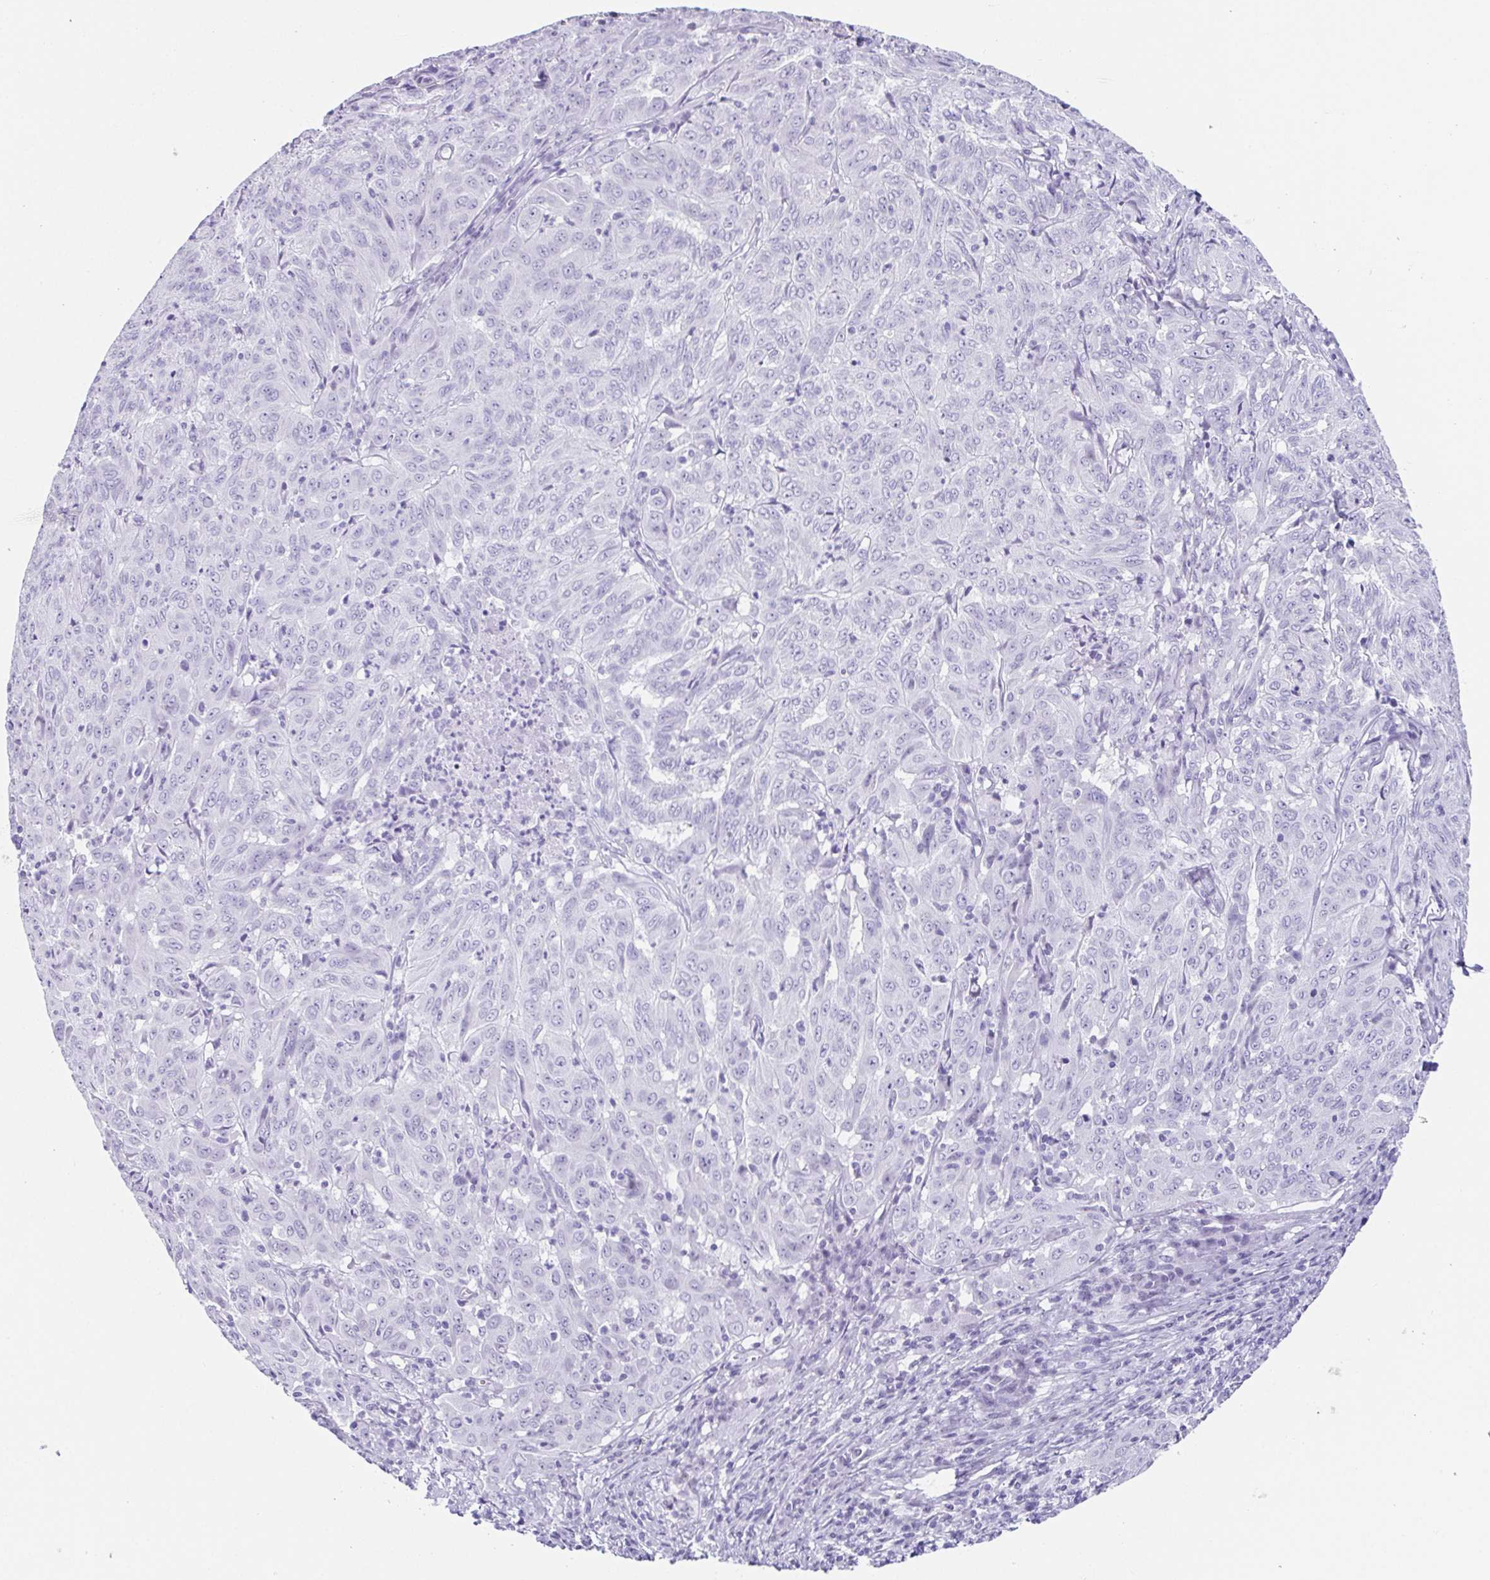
{"staining": {"intensity": "negative", "quantity": "none", "location": "none"}, "tissue": "pancreatic cancer", "cell_type": "Tumor cells", "image_type": "cancer", "snomed": [{"axis": "morphology", "description": "Adenocarcinoma, NOS"}, {"axis": "topography", "description": "Pancreas"}], "caption": "Tumor cells show no significant expression in adenocarcinoma (pancreatic).", "gene": "ESX1", "patient": {"sex": "male", "age": 63}}